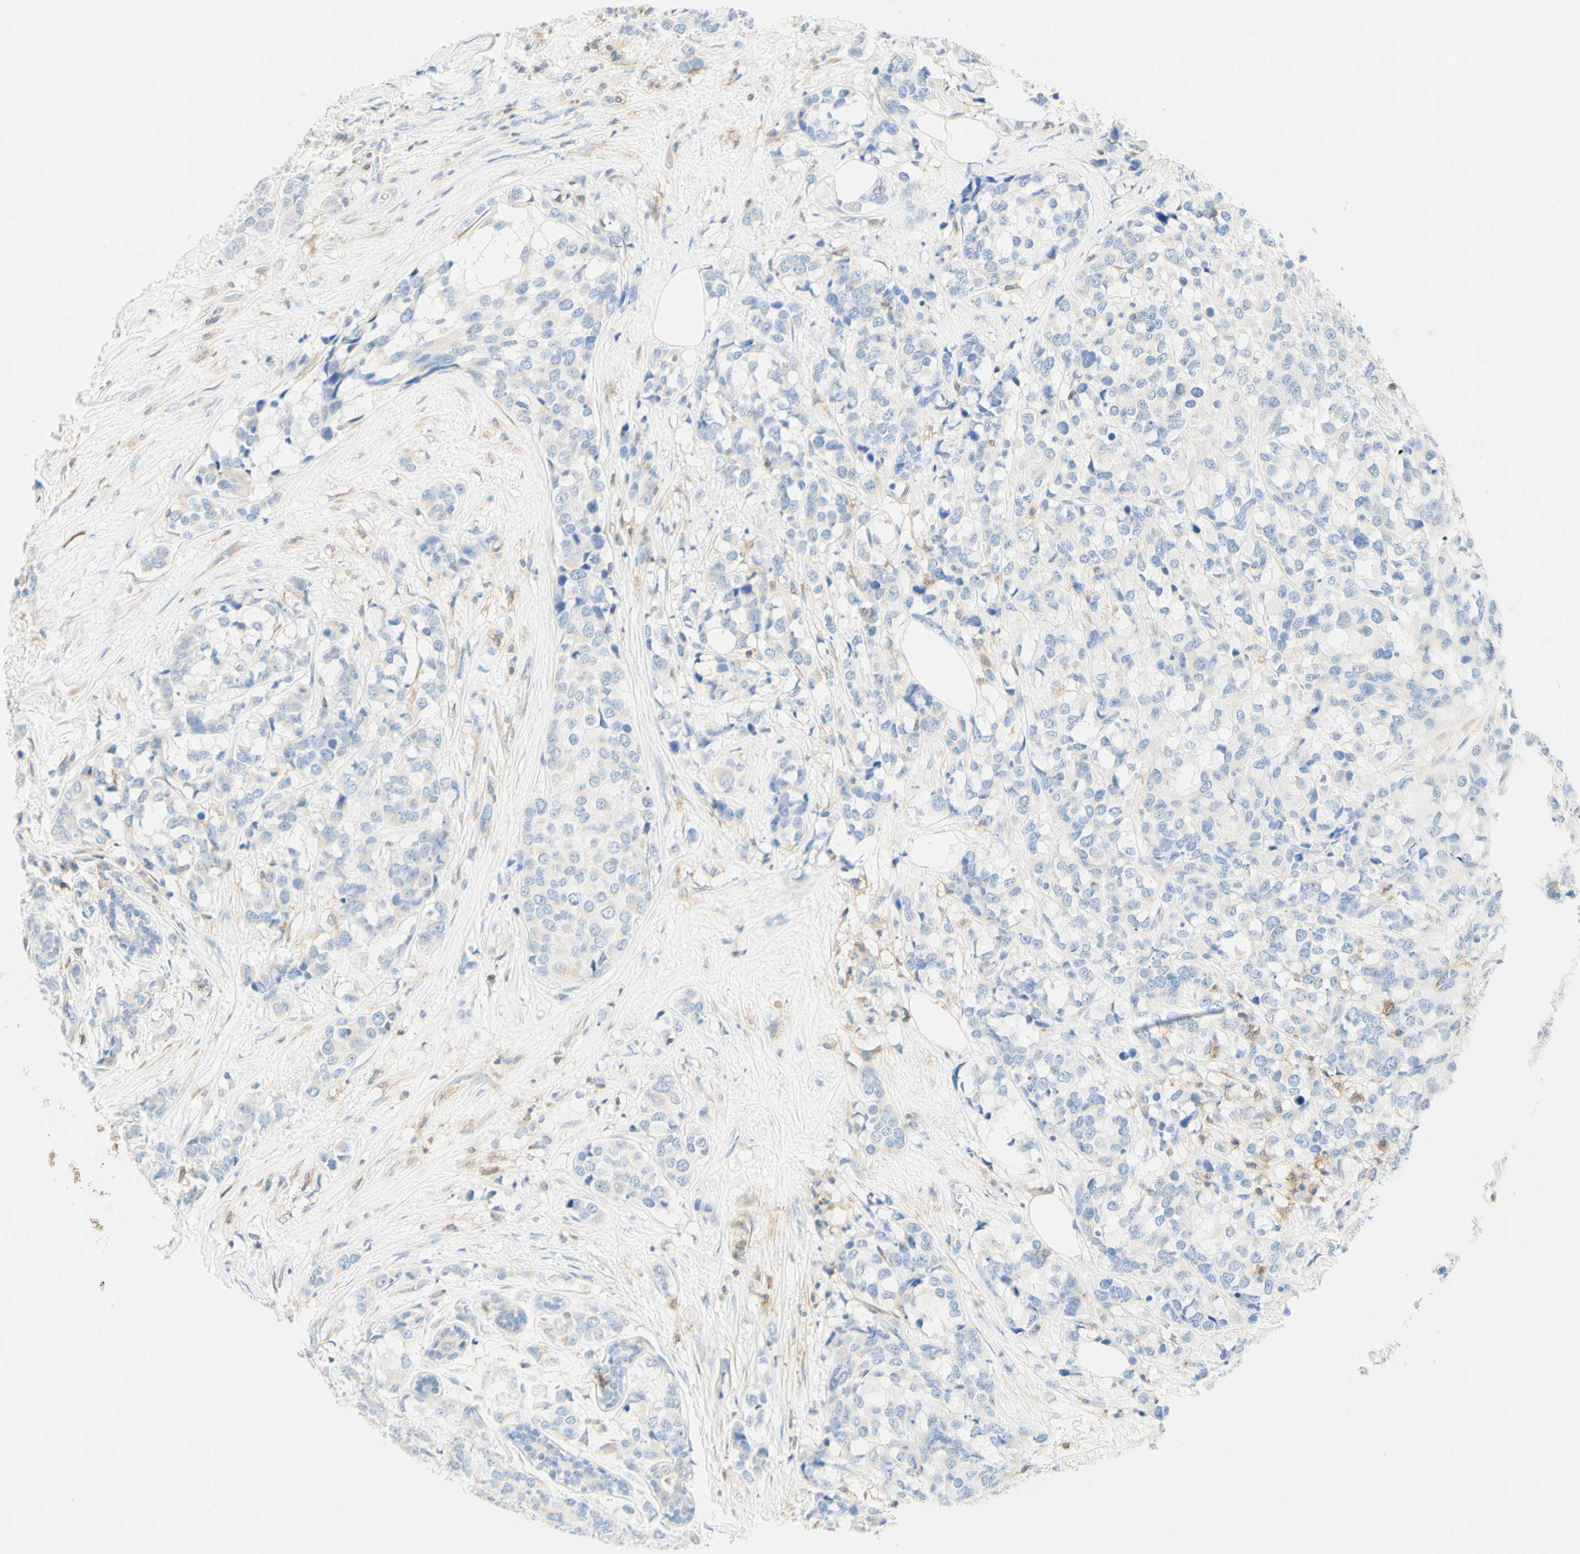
{"staining": {"intensity": "negative", "quantity": "none", "location": "none"}, "tissue": "breast cancer", "cell_type": "Tumor cells", "image_type": "cancer", "snomed": [{"axis": "morphology", "description": "Lobular carcinoma"}, {"axis": "topography", "description": "Breast"}], "caption": "Tumor cells show no significant staining in breast cancer (lobular carcinoma).", "gene": "LAT", "patient": {"sex": "female", "age": 59}}